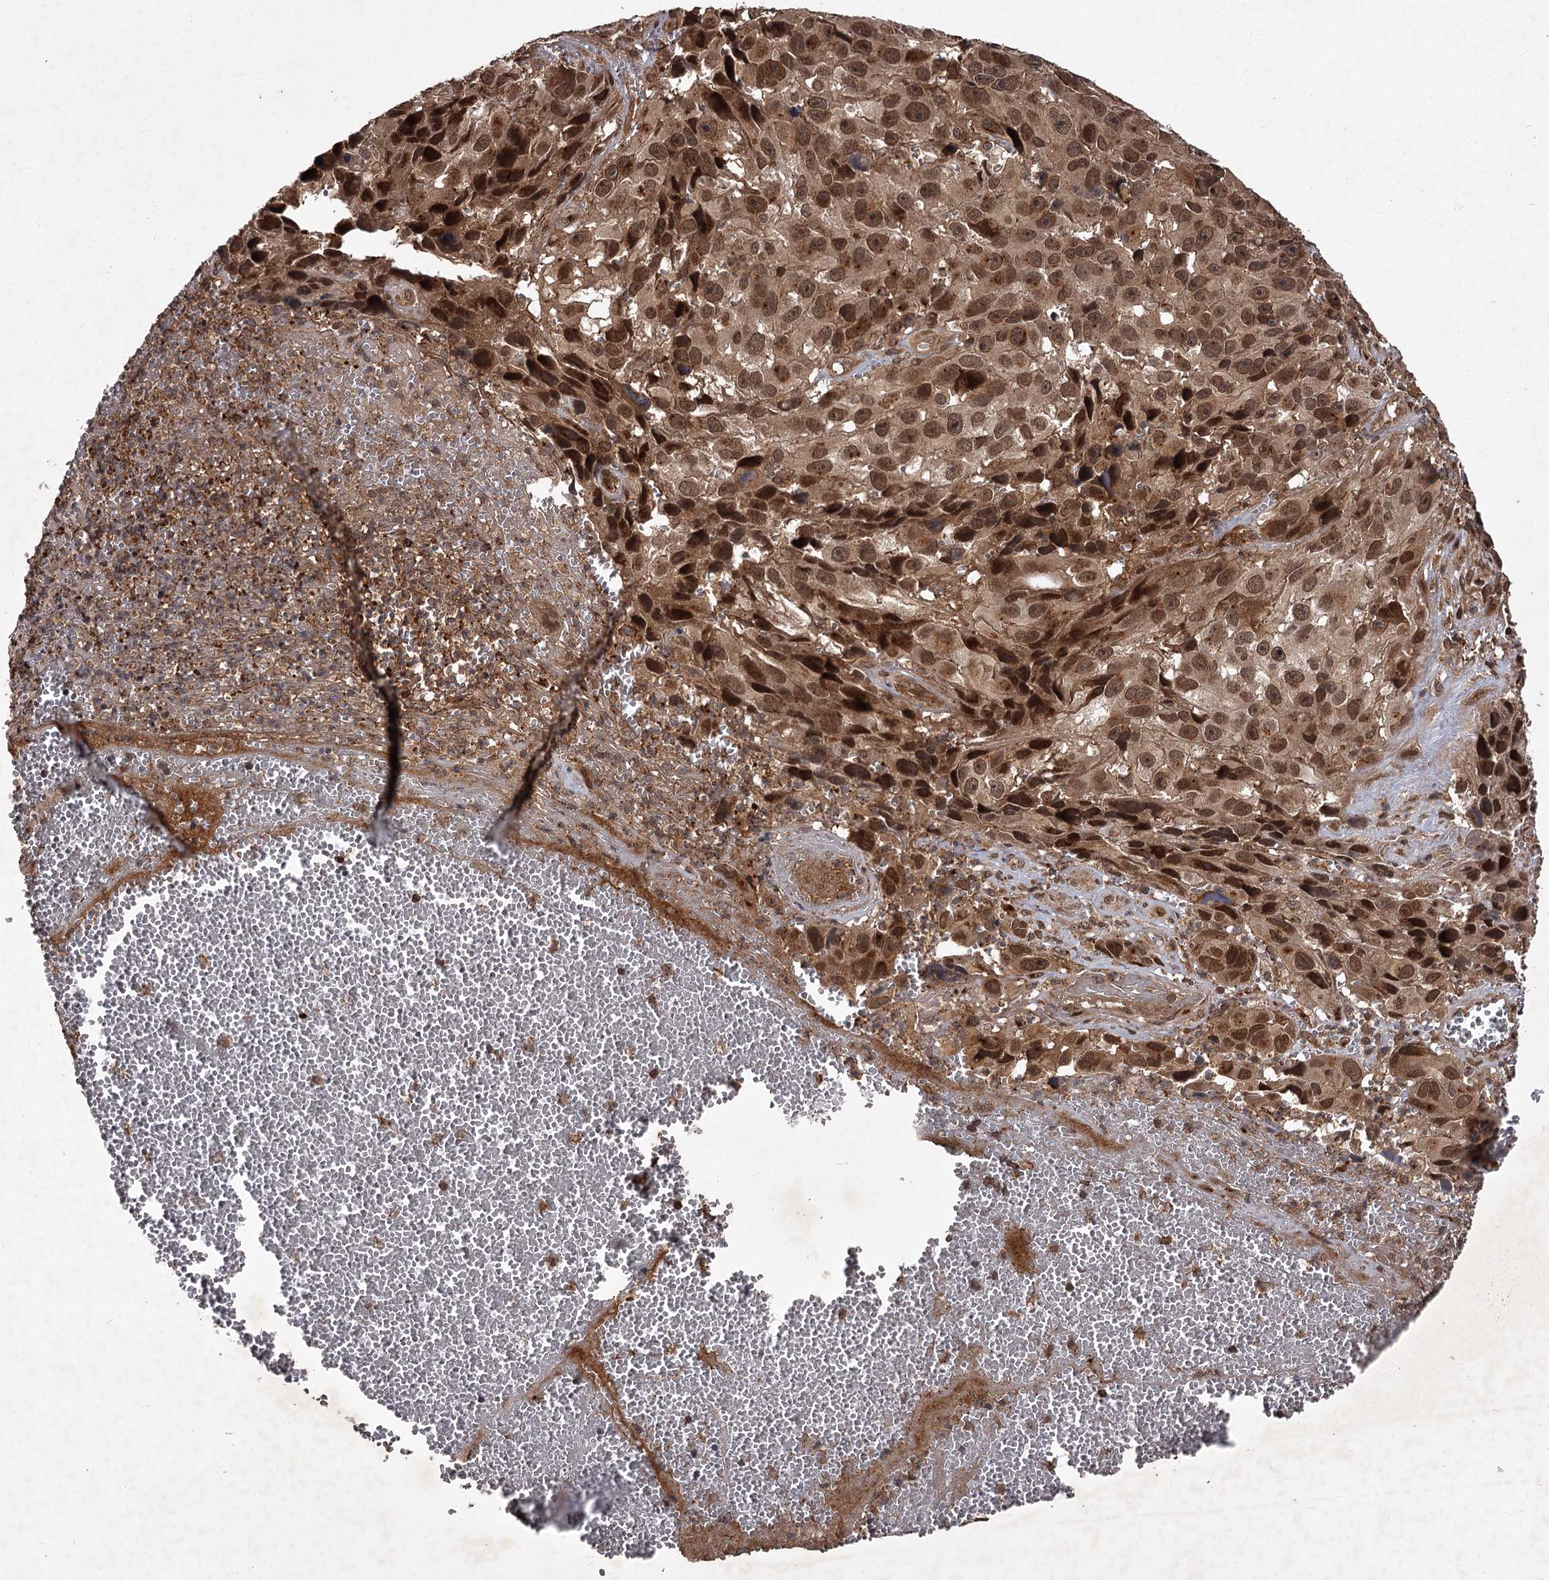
{"staining": {"intensity": "moderate", "quantity": ">75%", "location": "cytoplasmic/membranous,nuclear"}, "tissue": "melanoma", "cell_type": "Tumor cells", "image_type": "cancer", "snomed": [{"axis": "morphology", "description": "Malignant melanoma, NOS"}, {"axis": "topography", "description": "Skin"}], "caption": "Immunohistochemistry (IHC) of melanoma demonstrates medium levels of moderate cytoplasmic/membranous and nuclear positivity in about >75% of tumor cells. (DAB (3,3'-diaminobenzidine) IHC, brown staining for protein, blue staining for nuclei).", "gene": "TBC1D23", "patient": {"sex": "male", "age": 84}}